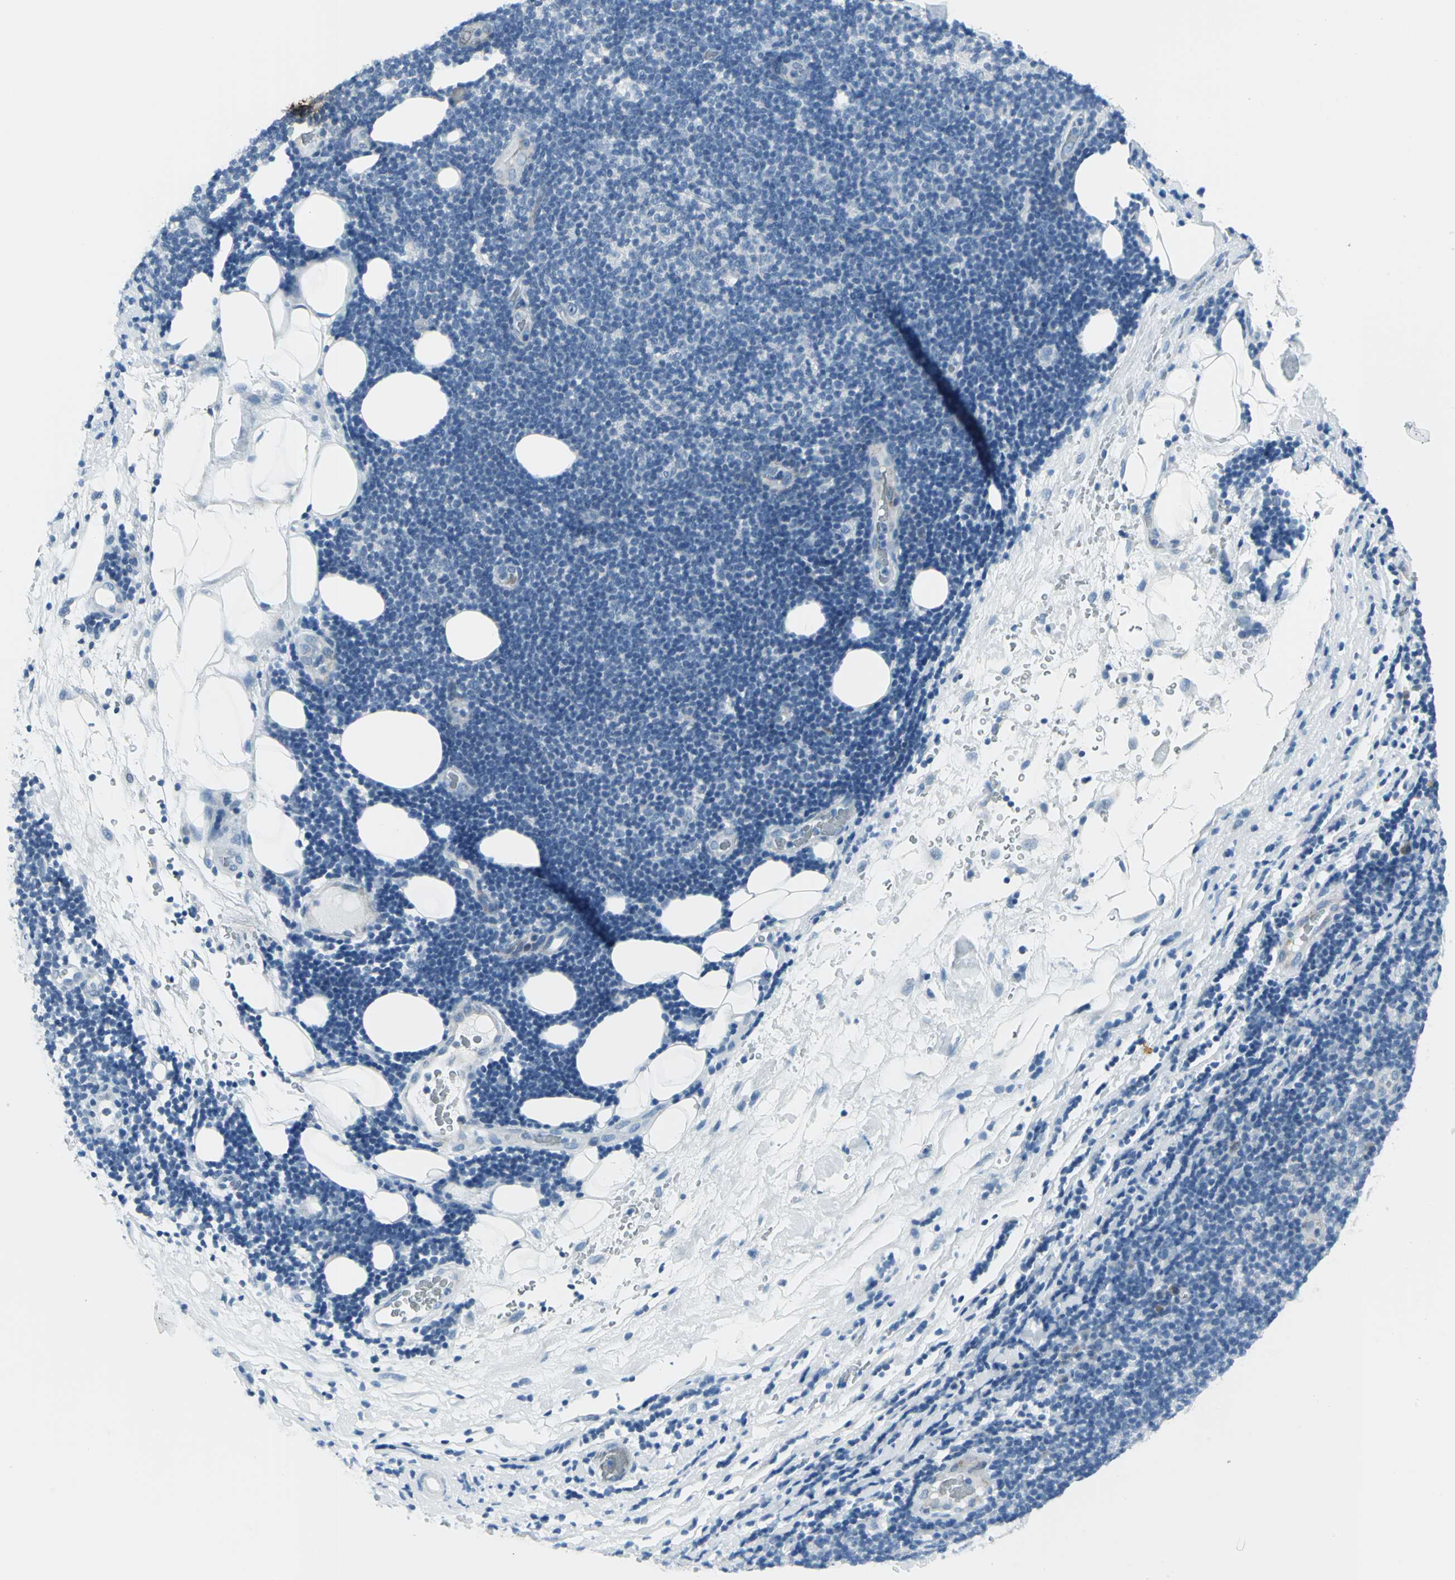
{"staining": {"intensity": "negative", "quantity": "none", "location": "none"}, "tissue": "lymphoma", "cell_type": "Tumor cells", "image_type": "cancer", "snomed": [{"axis": "morphology", "description": "Malignant lymphoma, non-Hodgkin's type, Low grade"}, {"axis": "topography", "description": "Lymph node"}], "caption": "Immunohistochemical staining of lymphoma reveals no significant staining in tumor cells.", "gene": "DNAI2", "patient": {"sex": "male", "age": 83}}